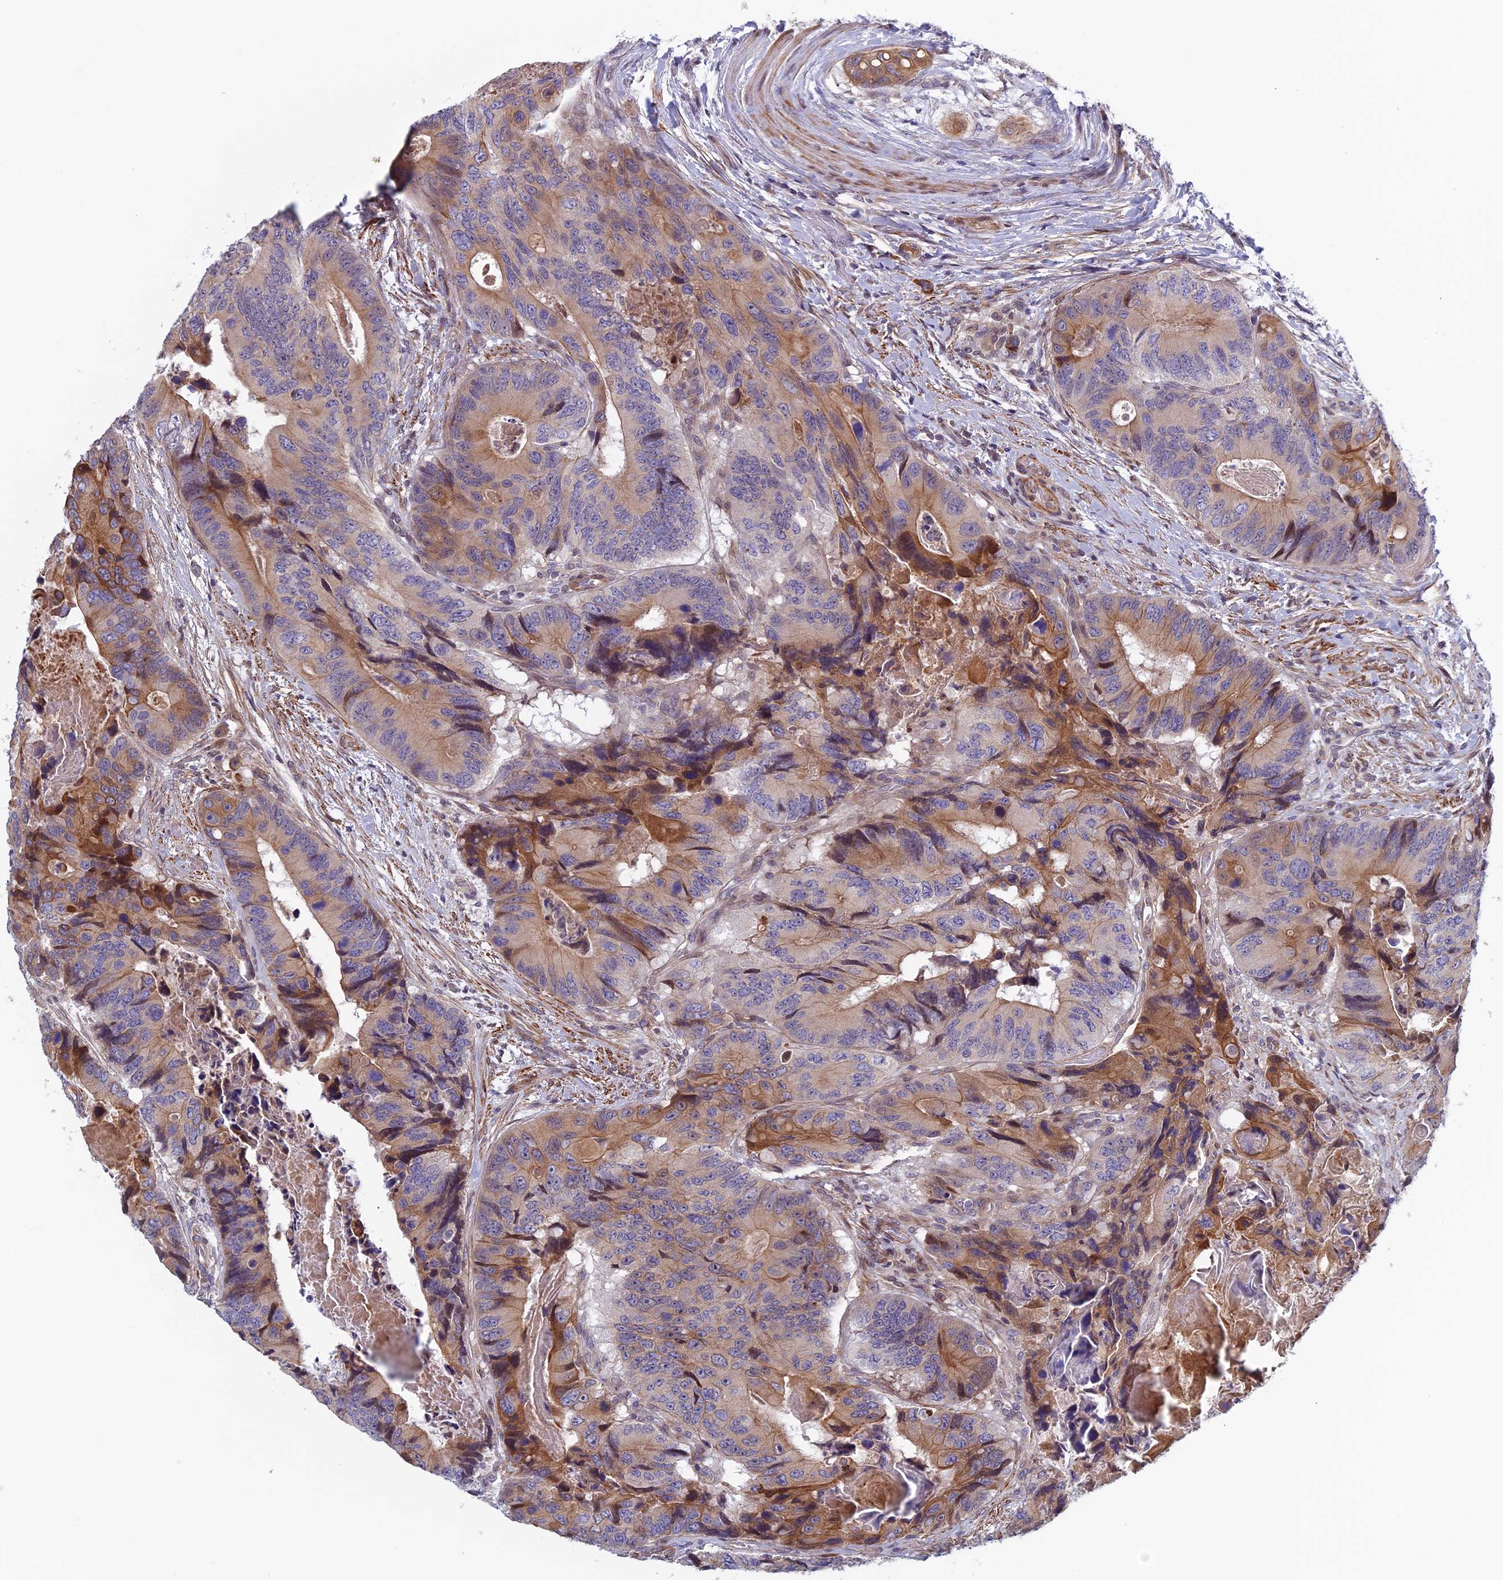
{"staining": {"intensity": "moderate", "quantity": "25%-75%", "location": "cytoplasmic/membranous"}, "tissue": "colorectal cancer", "cell_type": "Tumor cells", "image_type": "cancer", "snomed": [{"axis": "morphology", "description": "Adenocarcinoma, NOS"}, {"axis": "topography", "description": "Colon"}], "caption": "Tumor cells exhibit moderate cytoplasmic/membranous expression in approximately 25%-75% of cells in colorectal adenocarcinoma.", "gene": "FADS1", "patient": {"sex": "male", "age": 84}}